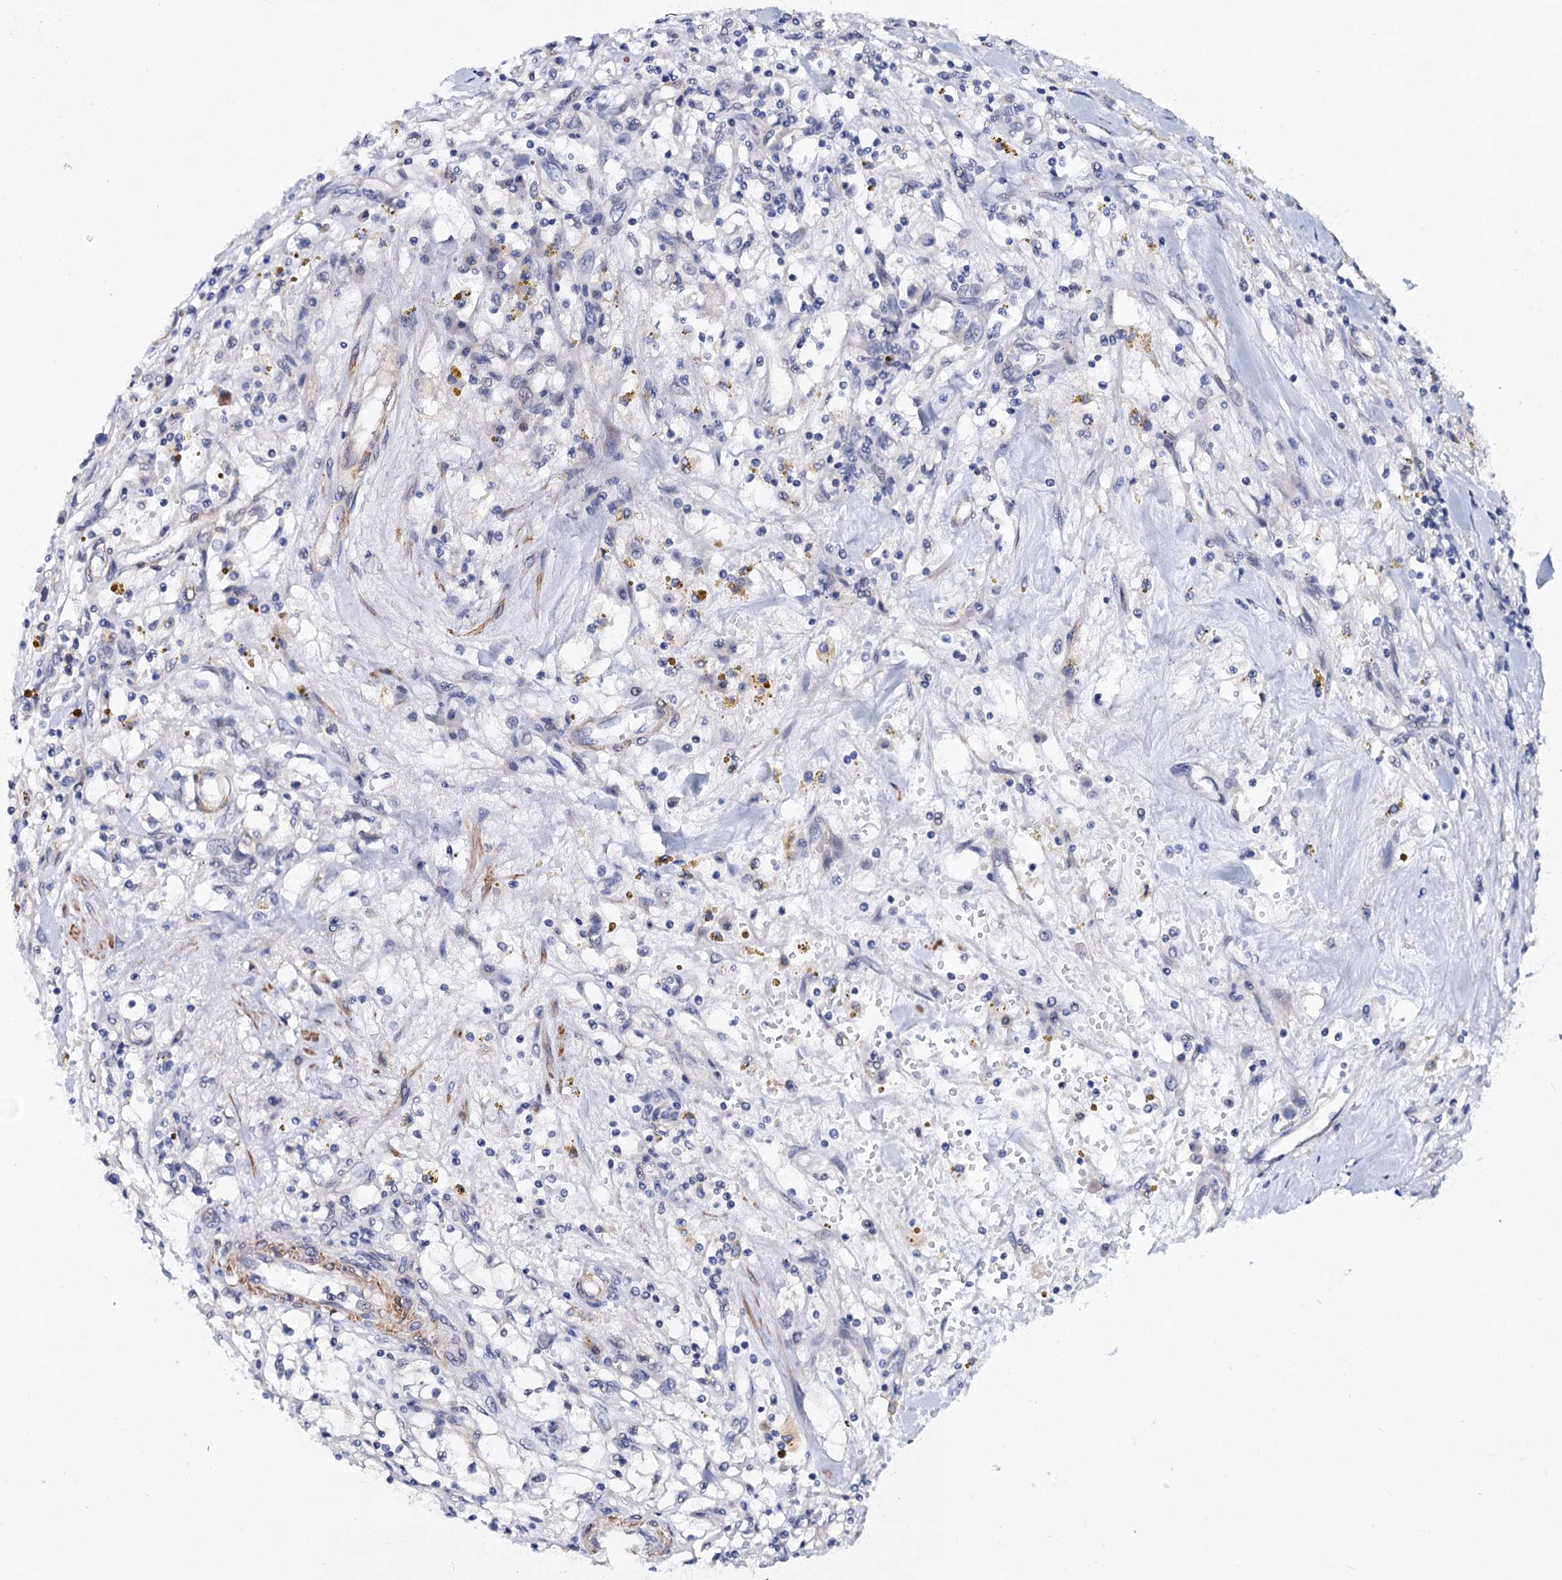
{"staining": {"intensity": "negative", "quantity": "none", "location": "none"}, "tissue": "renal cancer", "cell_type": "Tumor cells", "image_type": "cancer", "snomed": [{"axis": "morphology", "description": "Adenocarcinoma, NOS"}, {"axis": "topography", "description": "Kidney"}], "caption": "Photomicrograph shows no significant protein positivity in tumor cells of adenocarcinoma (renal).", "gene": "ZDHHC18", "patient": {"sex": "male", "age": 56}}